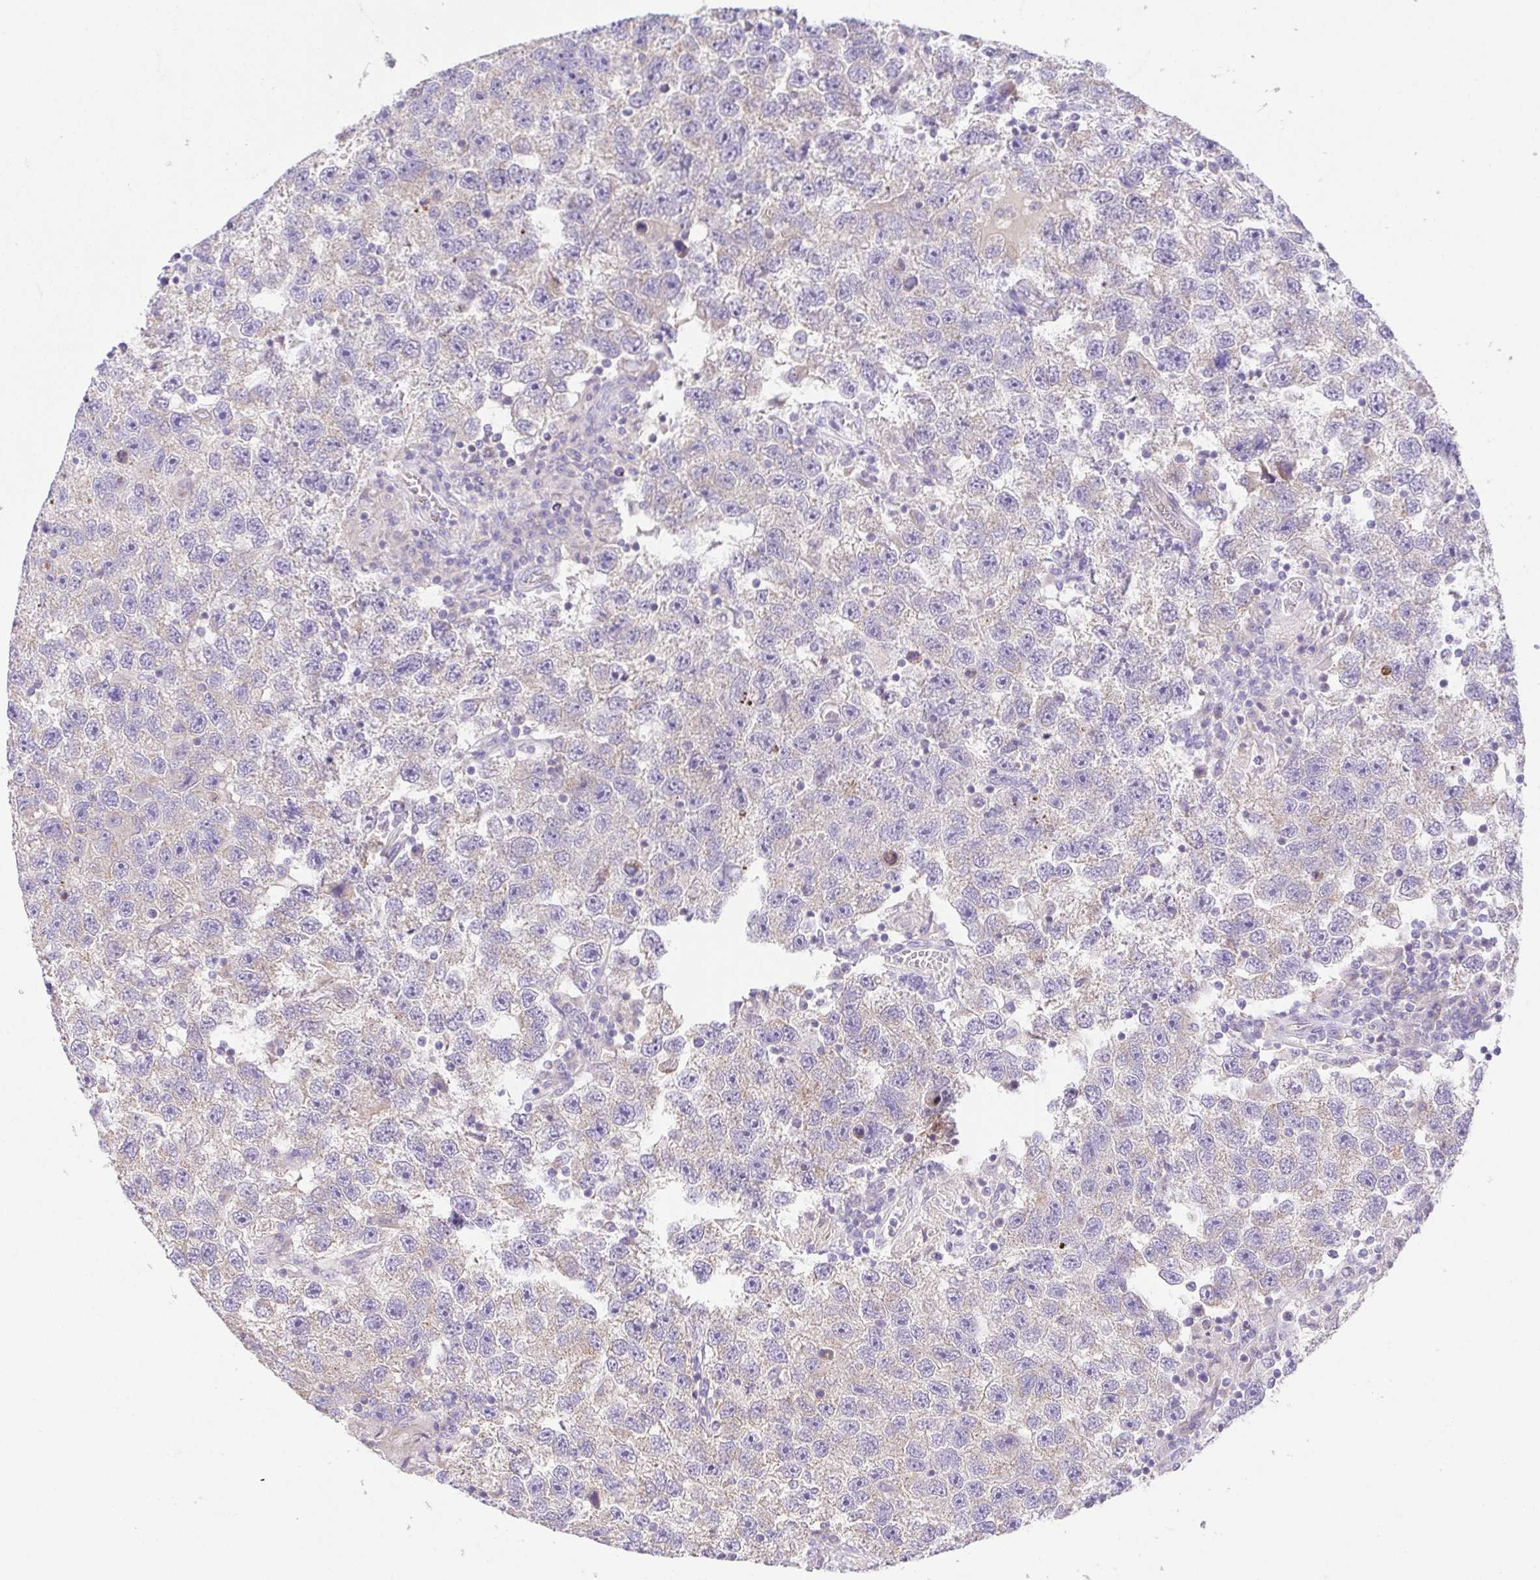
{"staining": {"intensity": "weak", "quantity": "<25%", "location": "cytoplasmic/membranous"}, "tissue": "testis cancer", "cell_type": "Tumor cells", "image_type": "cancer", "snomed": [{"axis": "morphology", "description": "Seminoma, NOS"}, {"axis": "topography", "description": "Testis"}], "caption": "IHC image of human testis cancer (seminoma) stained for a protein (brown), which reveals no positivity in tumor cells.", "gene": "SLC13A1", "patient": {"sex": "male", "age": 26}}